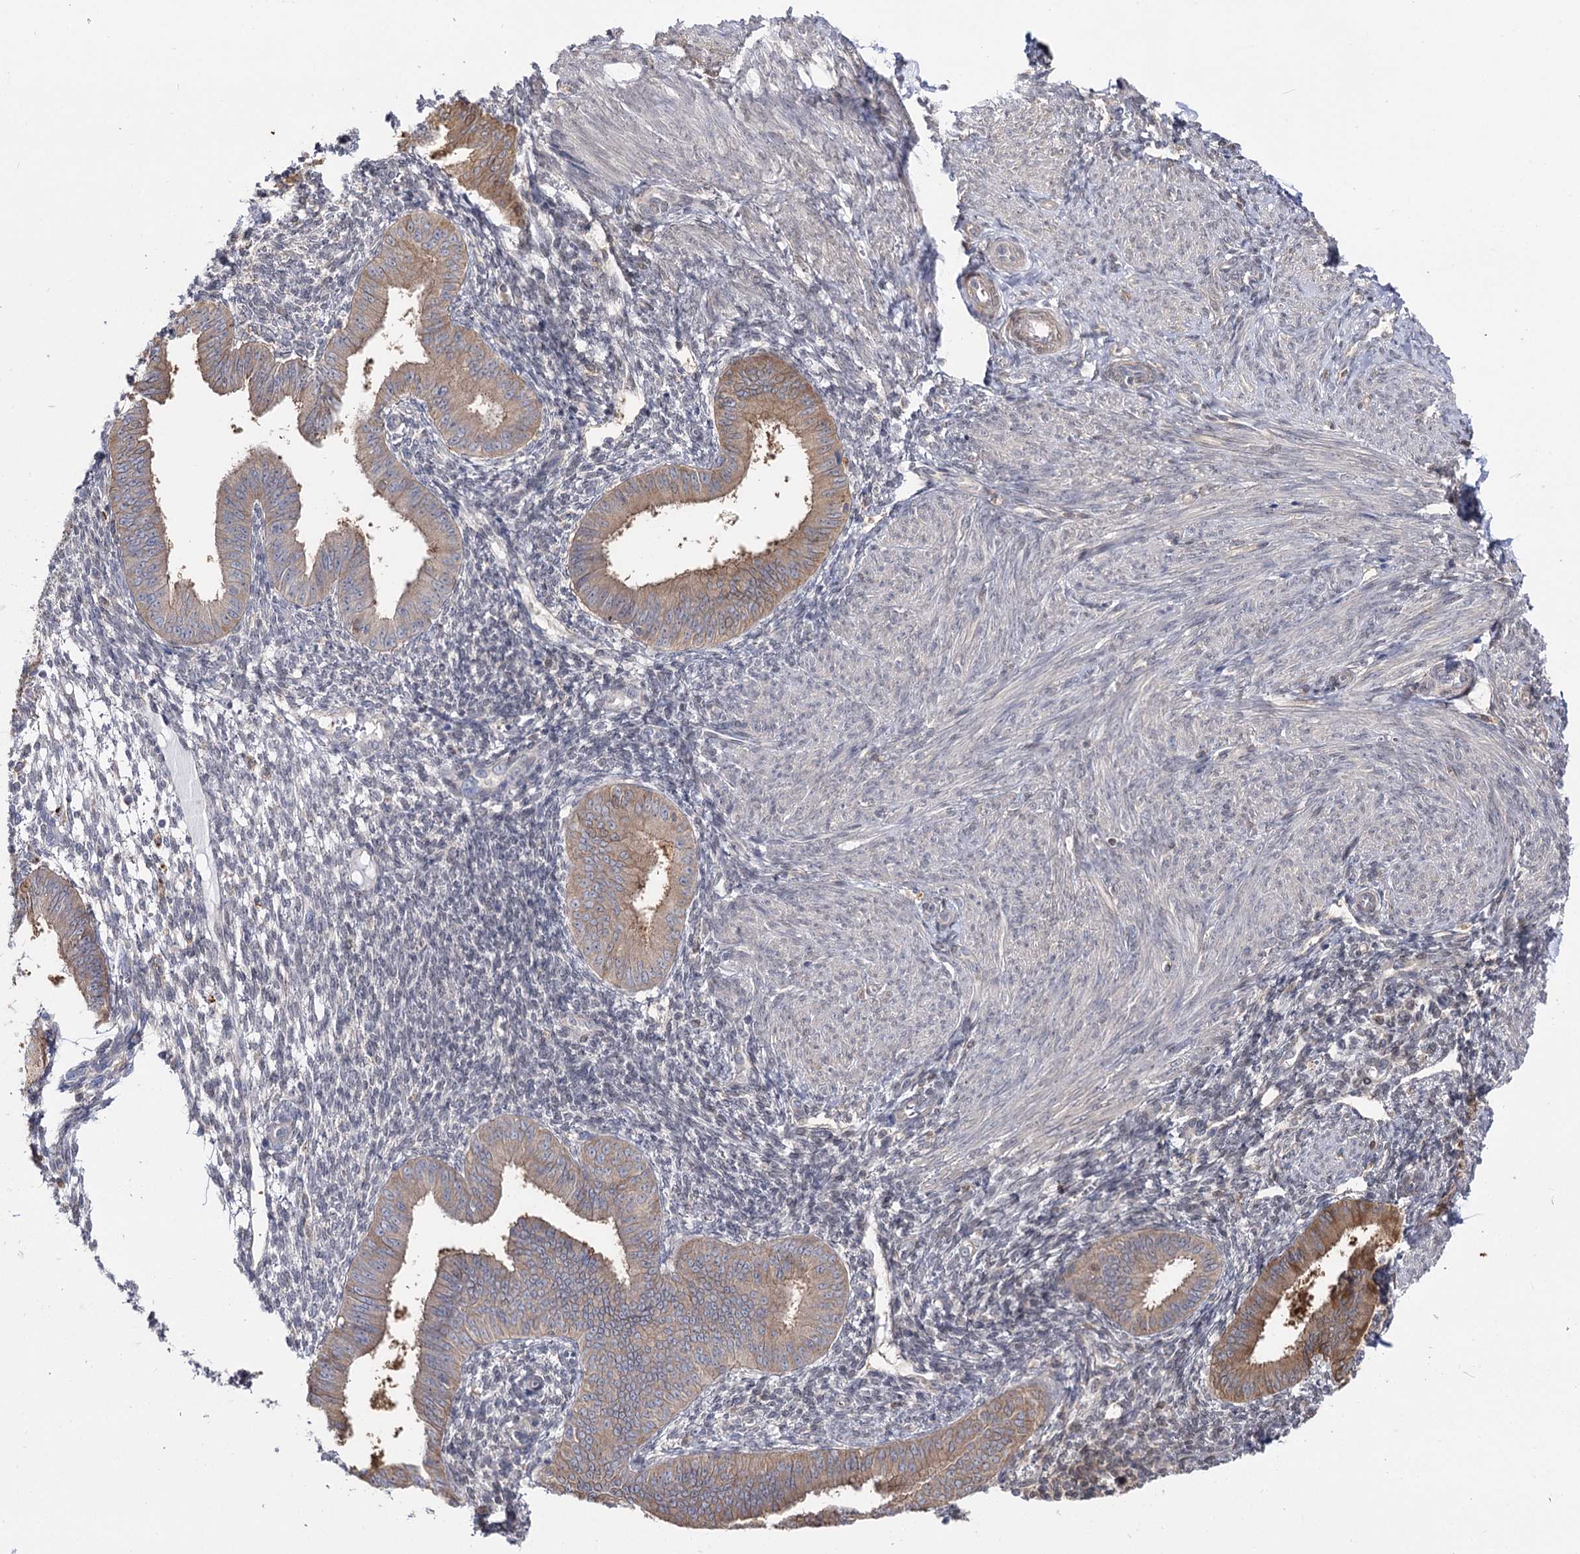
{"staining": {"intensity": "negative", "quantity": "none", "location": "none"}, "tissue": "endometrium", "cell_type": "Cells in endometrial stroma", "image_type": "normal", "snomed": [{"axis": "morphology", "description": "Normal tissue, NOS"}, {"axis": "topography", "description": "Uterus"}, {"axis": "topography", "description": "Endometrium"}], "caption": "High power microscopy photomicrograph of an immunohistochemistry (IHC) micrograph of normal endometrium, revealing no significant staining in cells in endometrial stroma. The staining was performed using DAB to visualize the protein expression in brown, while the nuclei were stained in blue with hematoxylin (Magnification: 20x).", "gene": "UGP2", "patient": {"sex": "female", "age": 48}}